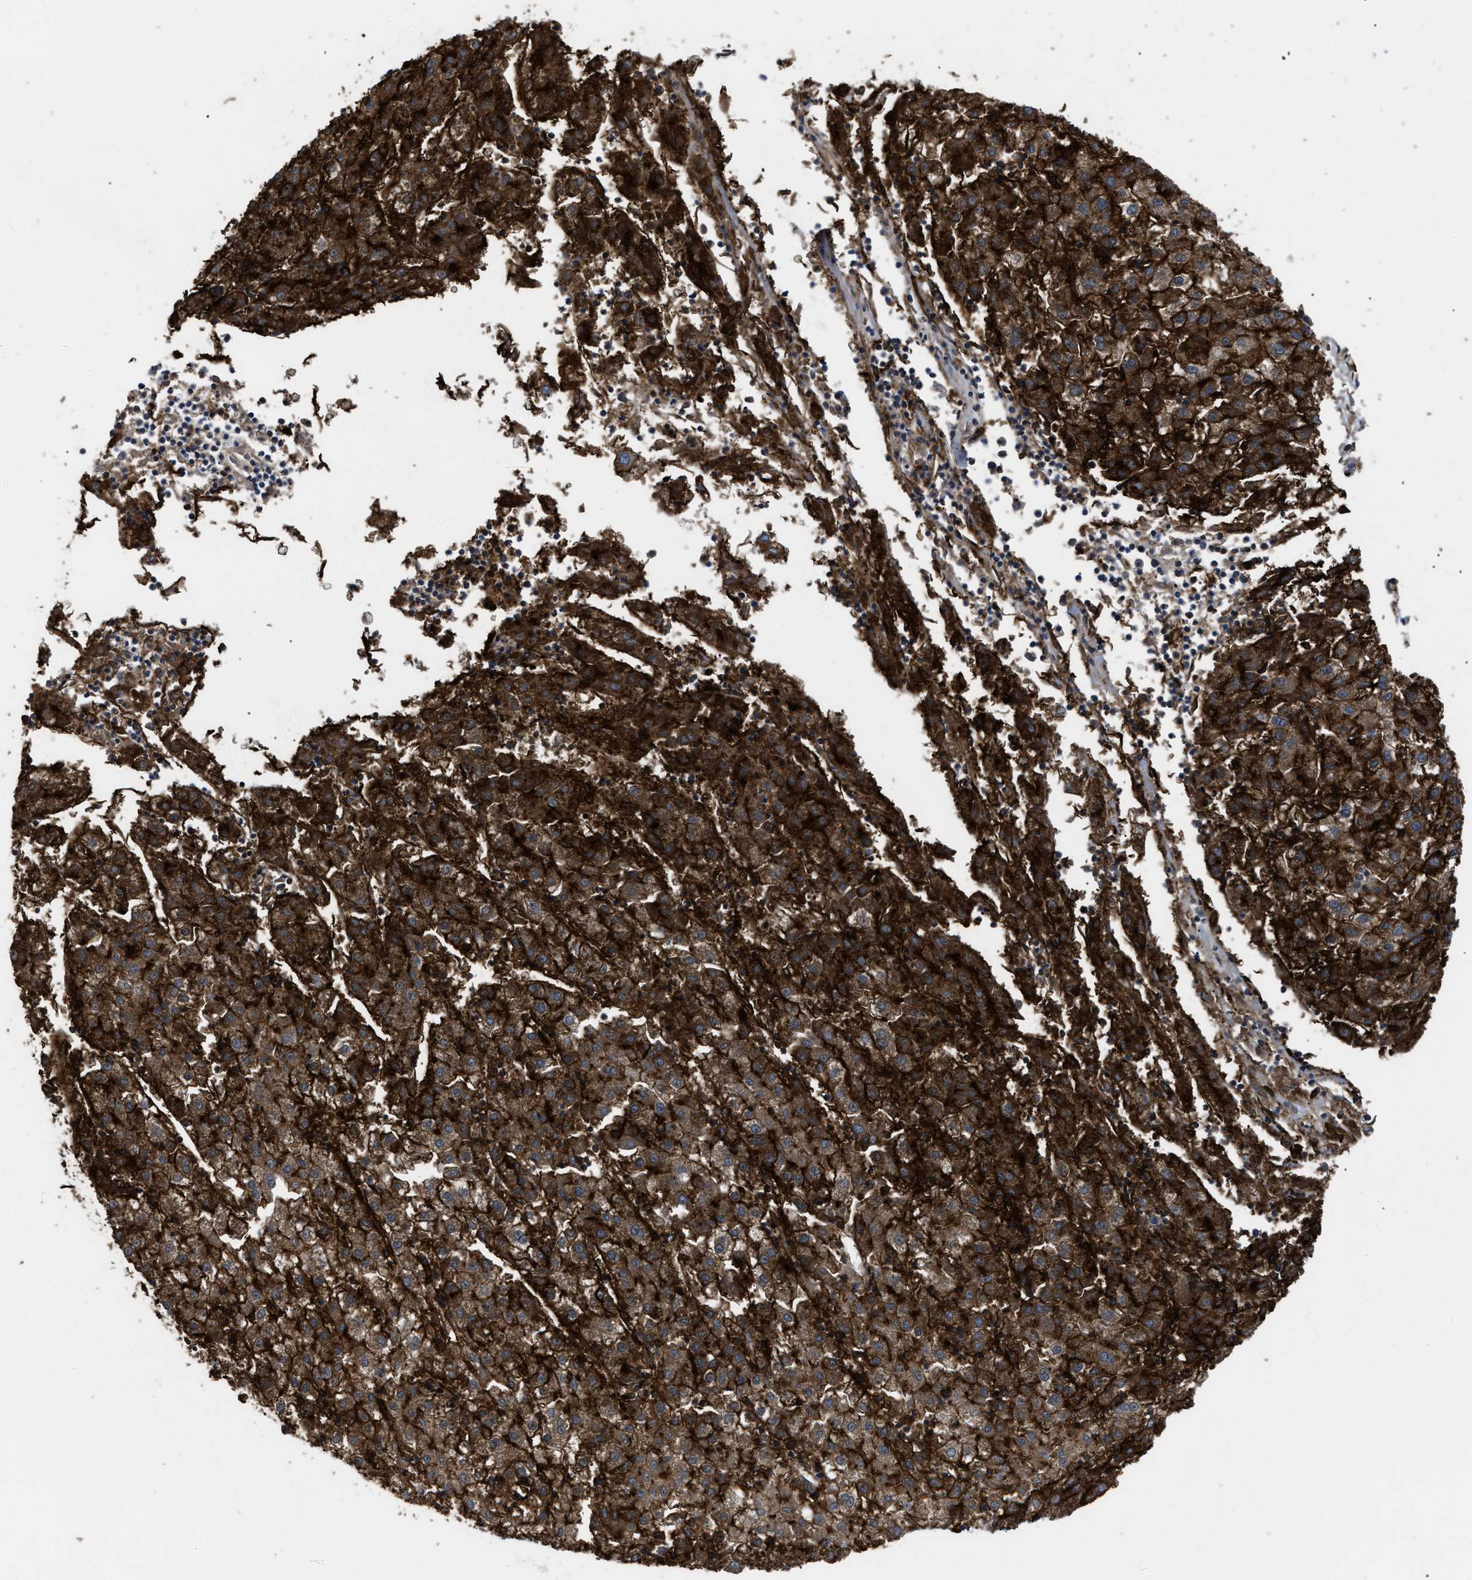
{"staining": {"intensity": "strong", "quantity": ">75%", "location": "cytoplasmic/membranous"}, "tissue": "liver cancer", "cell_type": "Tumor cells", "image_type": "cancer", "snomed": [{"axis": "morphology", "description": "Carcinoma, Hepatocellular, NOS"}, {"axis": "topography", "description": "Liver"}], "caption": "Tumor cells exhibit high levels of strong cytoplasmic/membranous positivity in approximately >75% of cells in human liver cancer (hepatocellular carcinoma).", "gene": "NT5E", "patient": {"sex": "male", "age": 72}}